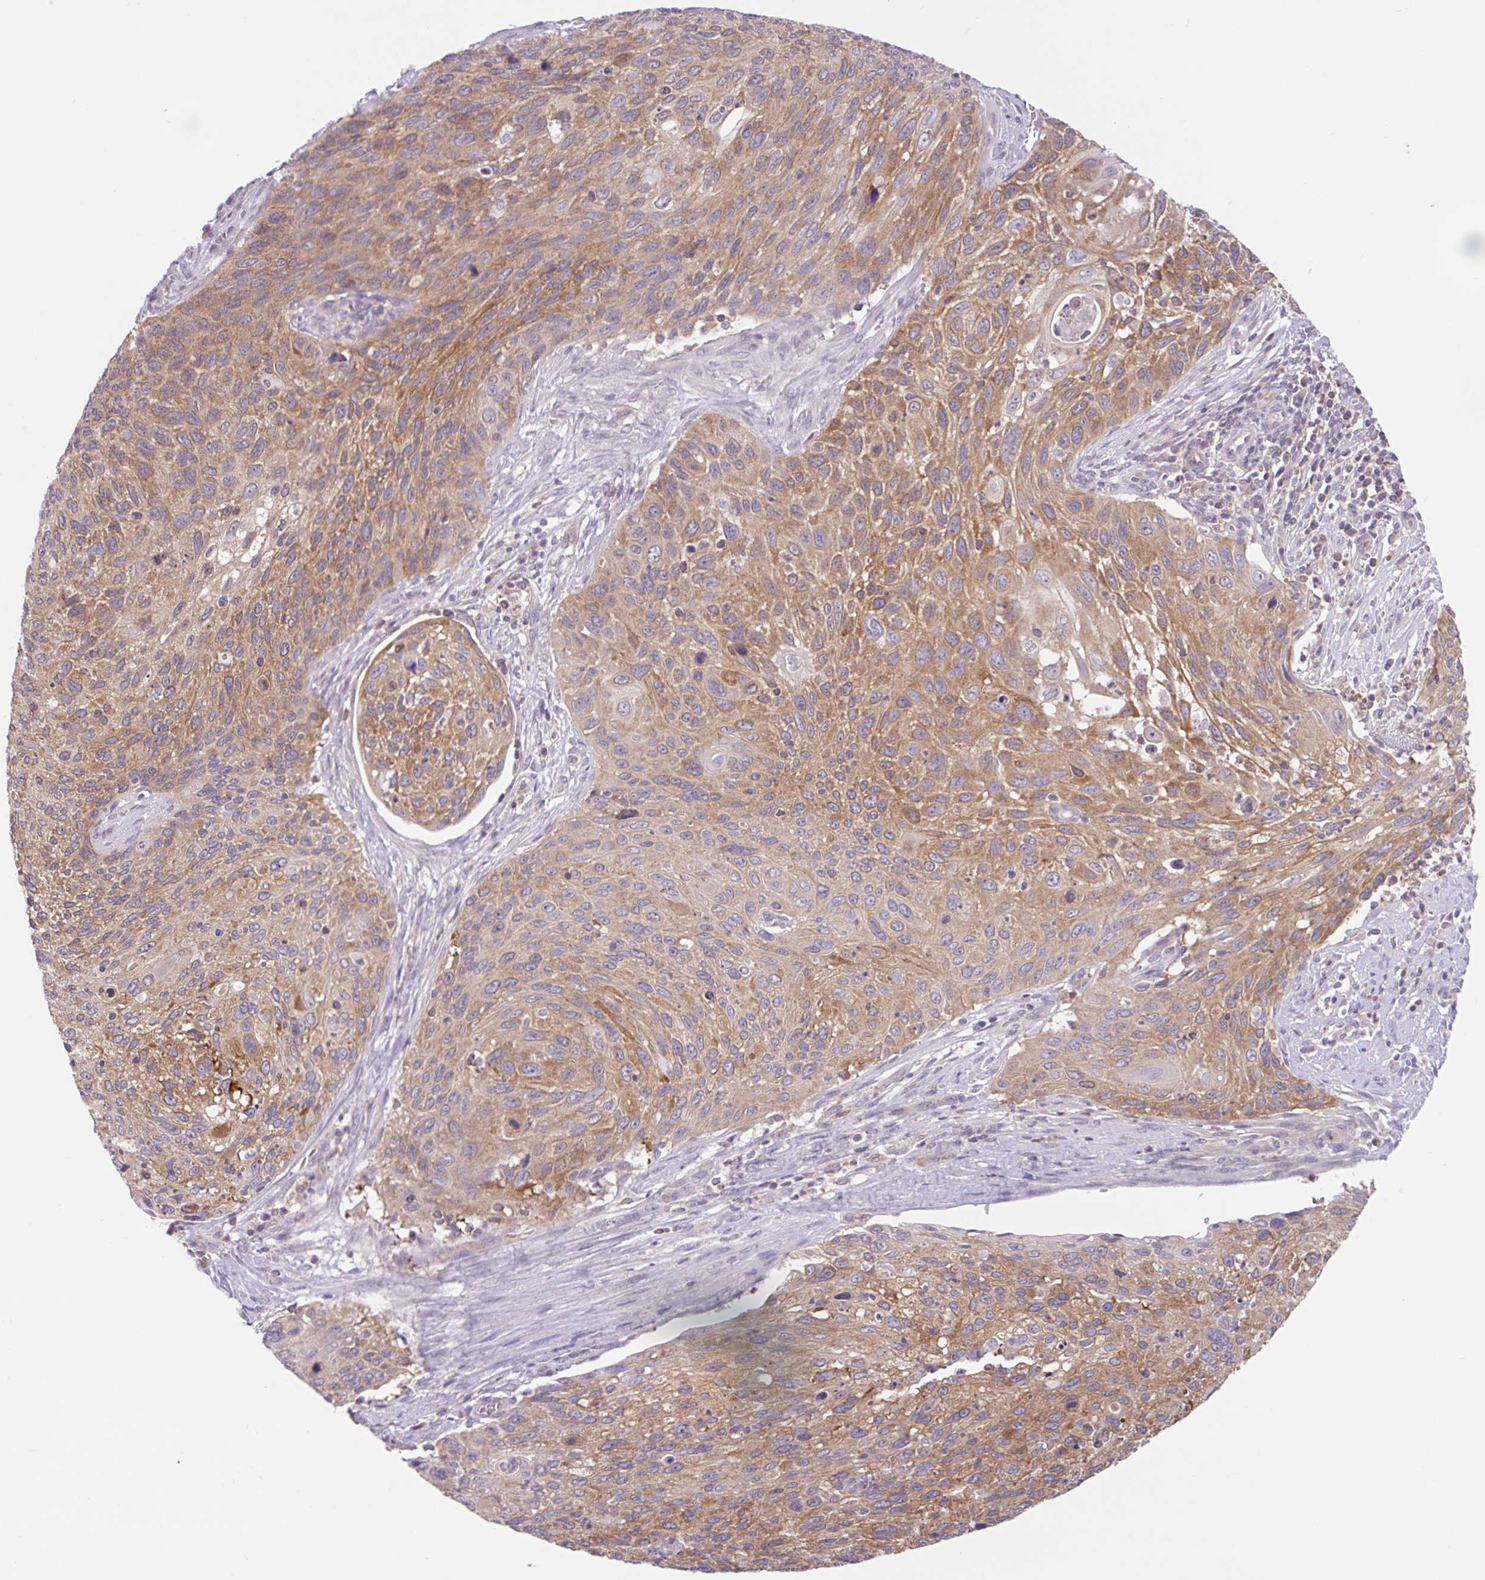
{"staining": {"intensity": "moderate", "quantity": ">75%", "location": "cytoplasmic/membranous"}, "tissue": "cervical cancer", "cell_type": "Tumor cells", "image_type": "cancer", "snomed": [{"axis": "morphology", "description": "Squamous cell carcinoma, NOS"}, {"axis": "topography", "description": "Cervix"}], "caption": "Protein analysis of squamous cell carcinoma (cervical) tissue reveals moderate cytoplasmic/membranous positivity in about >75% of tumor cells. Immunohistochemistry stains the protein in brown and the nuclei are stained blue.", "gene": "RALBP1", "patient": {"sex": "female", "age": 70}}